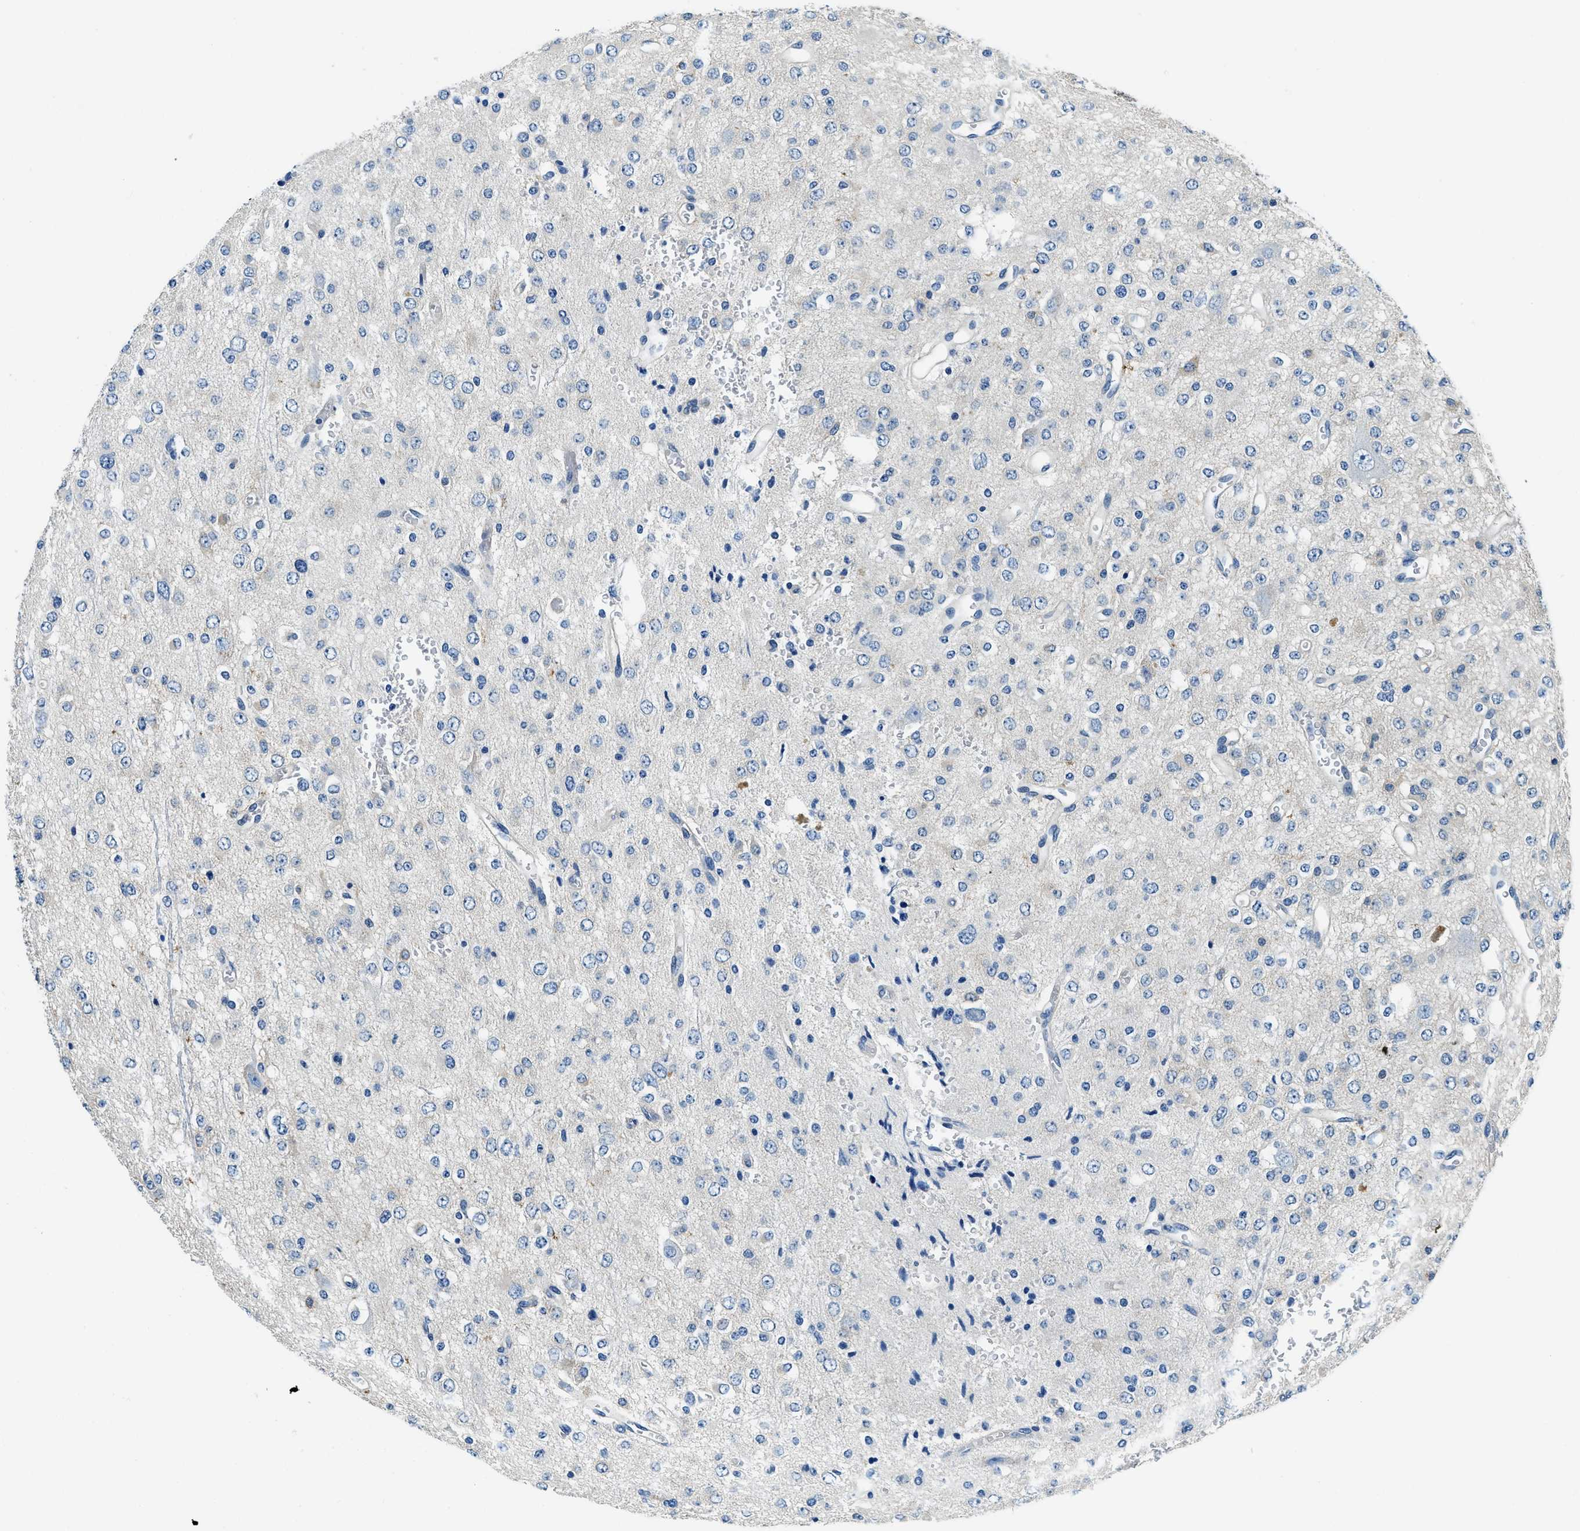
{"staining": {"intensity": "negative", "quantity": "none", "location": "none"}, "tissue": "glioma", "cell_type": "Tumor cells", "image_type": "cancer", "snomed": [{"axis": "morphology", "description": "Glioma, malignant, Low grade"}, {"axis": "topography", "description": "Brain"}], "caption": "Immunohistochemical staining of human glioma exhibits no significant expression in tumor cells.", "gene": "TWF1", "patient": {"sex": "male", "age": 38}}